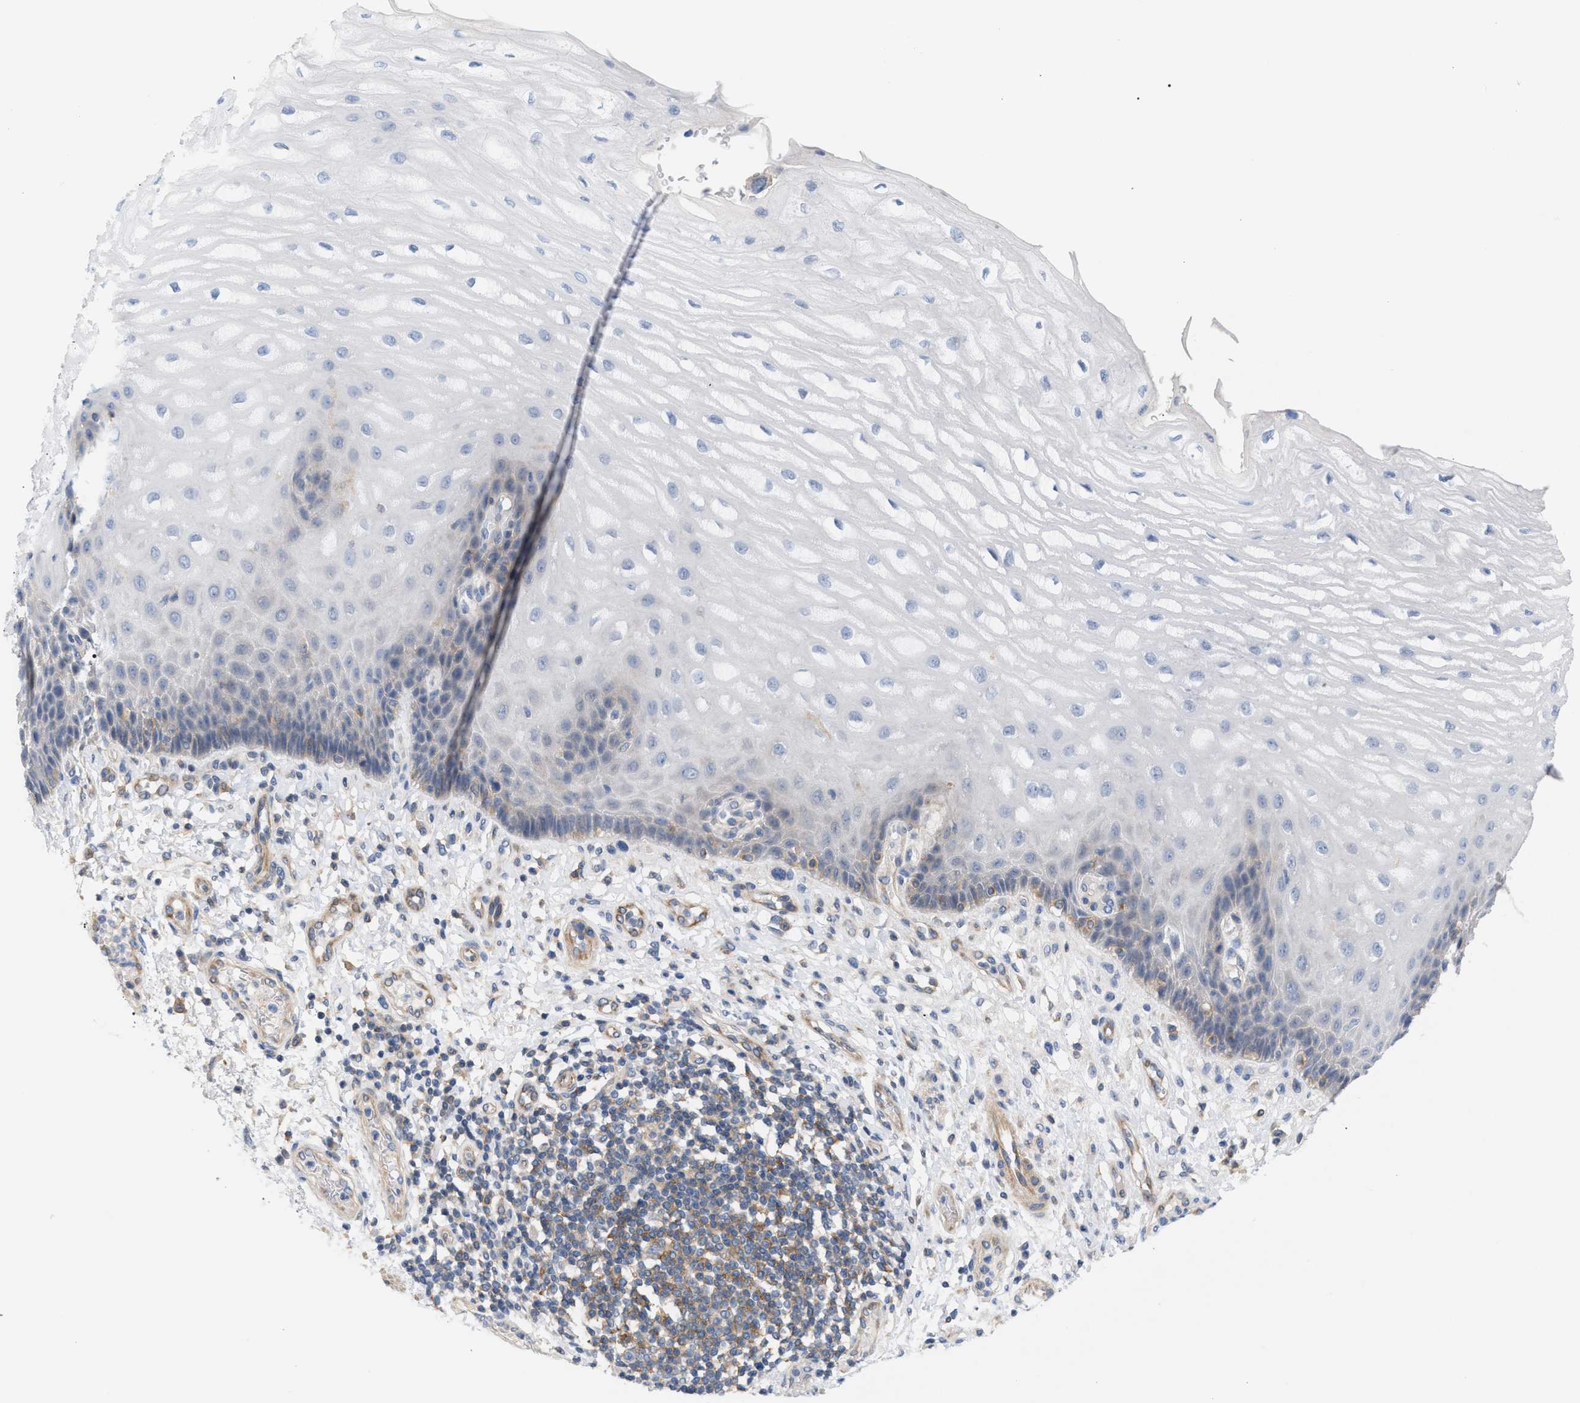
{"staining": {"intensity": "negative", "quantity": "none", "location": "none"}, "tissue": "esophagus", "cell_type": "Squamous epithelial cells", "image_type": "normal", "snomed": [{"axis": "morphology", "description": "Normal tissue, NOS"}, {"axis": "topography", "description": "Esophagus"}], "caption": "Protein analysis of benign esophagus displays no significant positivity in squamous epithelial cells. (DAB (3,3'-diaminobenzidine) immunohistochemistry (IHC), high magnification).", "gene": "LRCH1", "patient": {"sex": "male", "age": 54}}